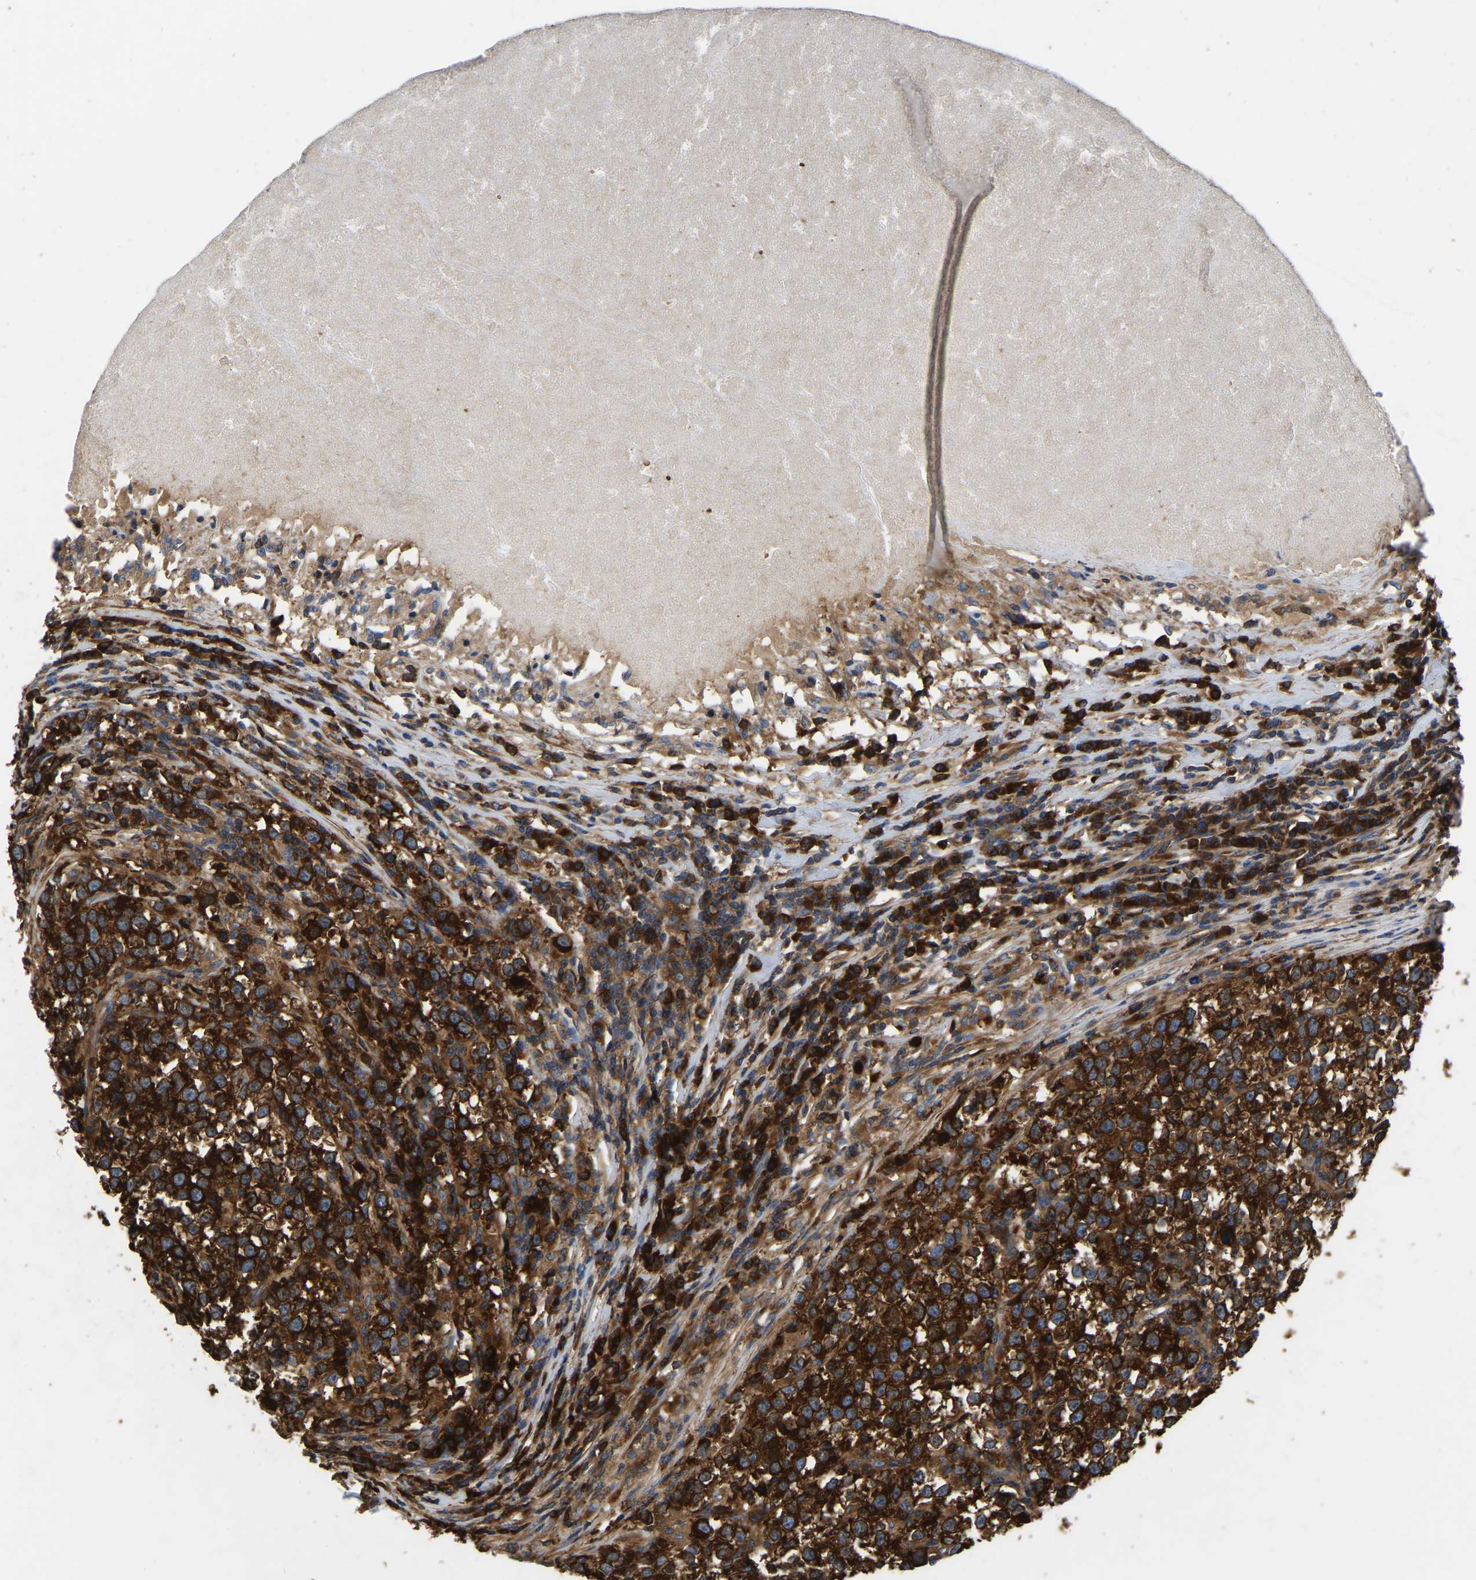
{"staining": {"intensity": "strong", "quantity": ">75%", "location": "cytoplasmic/membranous"}, "tissue": "testis cancer", "cell_type": "Tumor cells", "image_type": "cancer", "snomed": [{"axis": "morphology", "description": "Normal tissue, NOS"}, {"axis": "morphology", "description": "Seminoma, NOS"}, {"axis": "topography", "description": "Testis"}], "caption": "Protein analysis of testis cancer tissue shows strong cytoplasmic/membranous expression in about >75% of tumor cells.", "gene": "GARS1", "patient": {"sex": "male", "age": 43}}